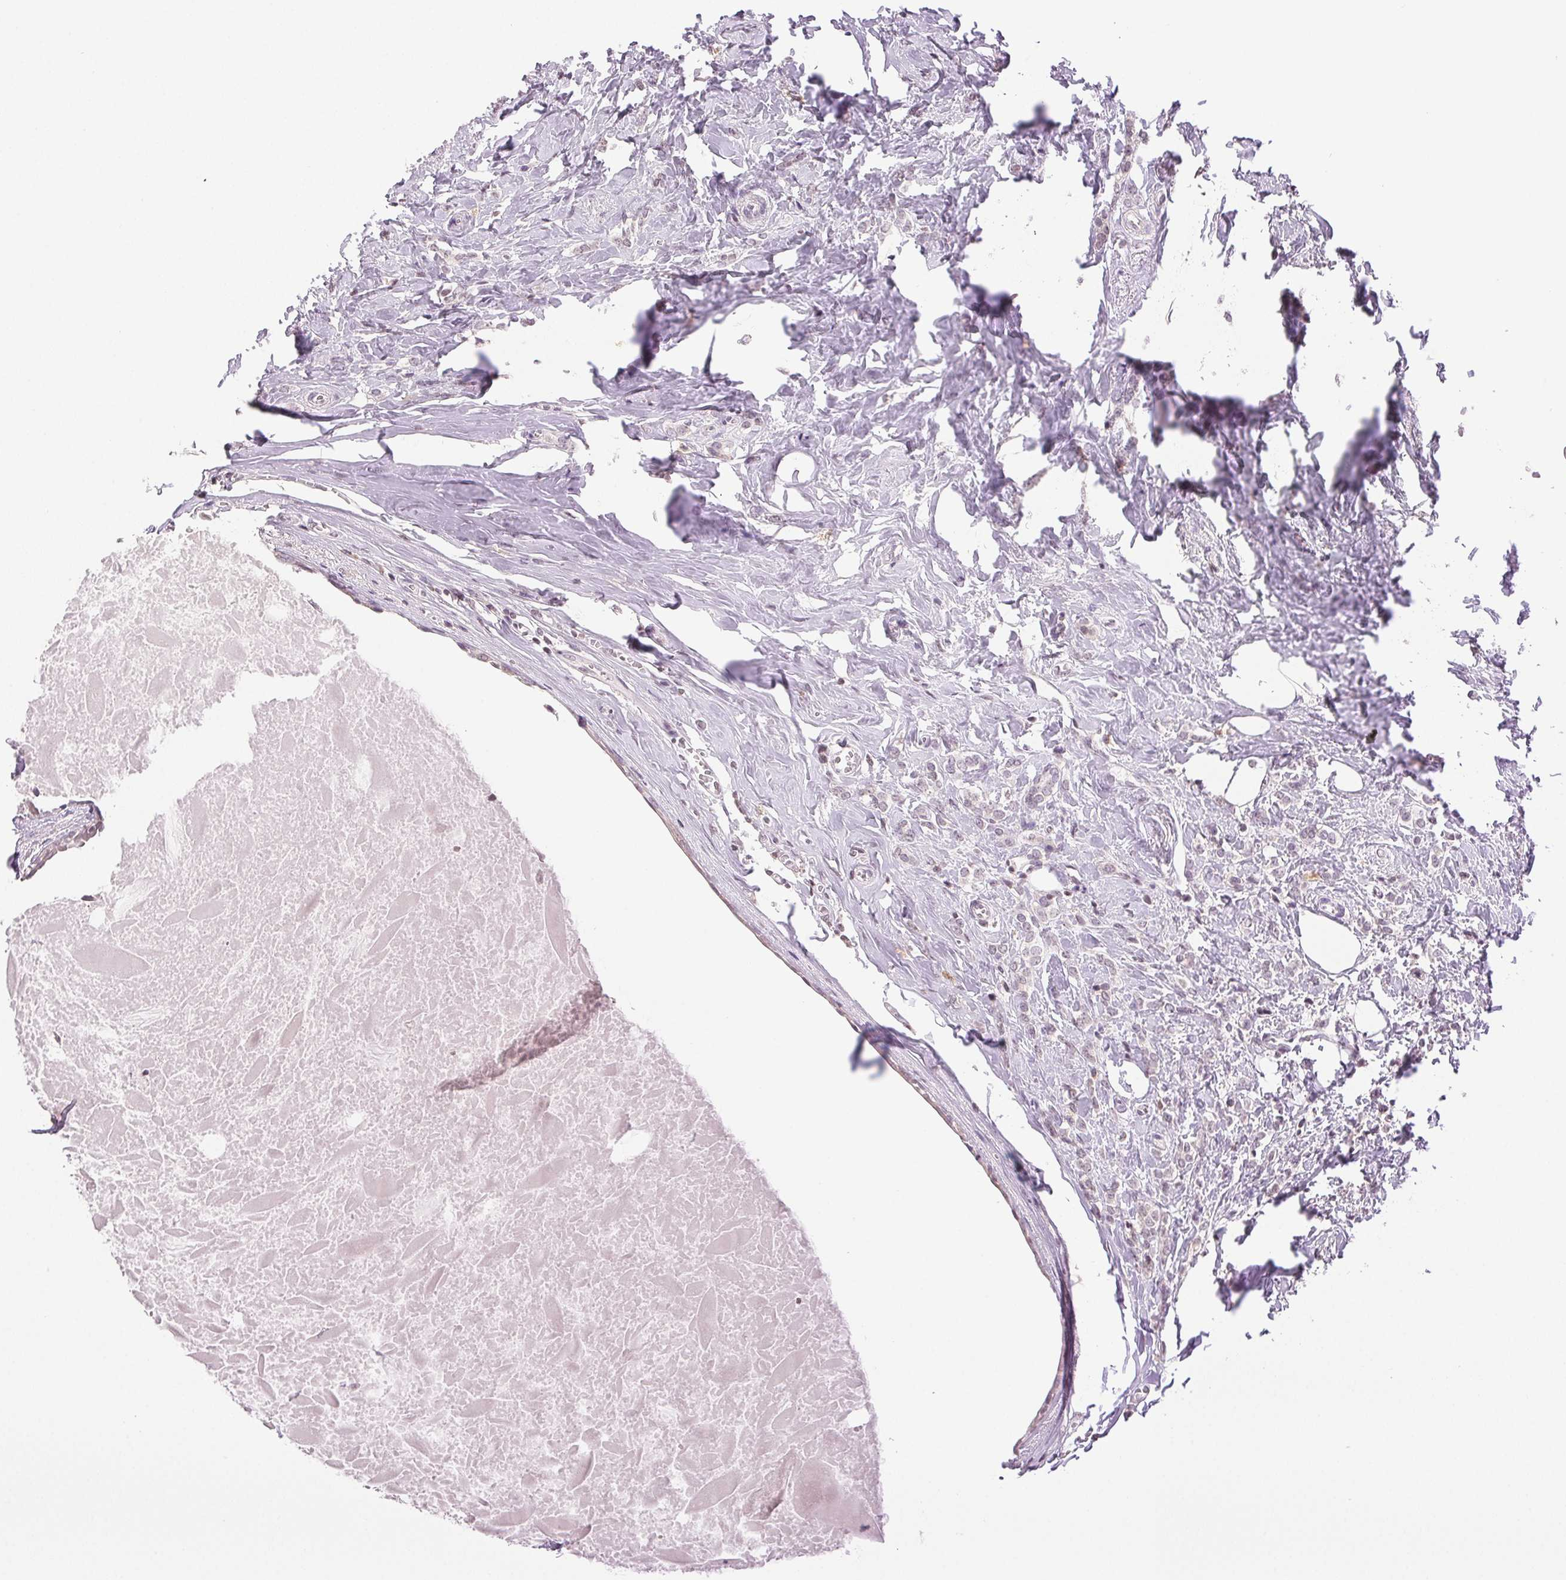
{"staining": {"intensity": "negative", "quantity": "none", "location": "none"}, "tissue": "breast cancer", "cell_type": "Tumor cells", "image_type": "cancer", "snomed": [{"axis": "morphology", "description": "Normal tissue, NOS"}, {"axis": "morphology", "description": "Duct carcinoma"}, {"axis": "topography", "description": "Breast"}], "caption": "This is an immunohistochemistry (IHC) histopathology image of invasive ductal carcinoma (breast). There is no positivity in tumor cells.", "gene": "TNNT3", "patient": {"sex": "female", "age": 77}}